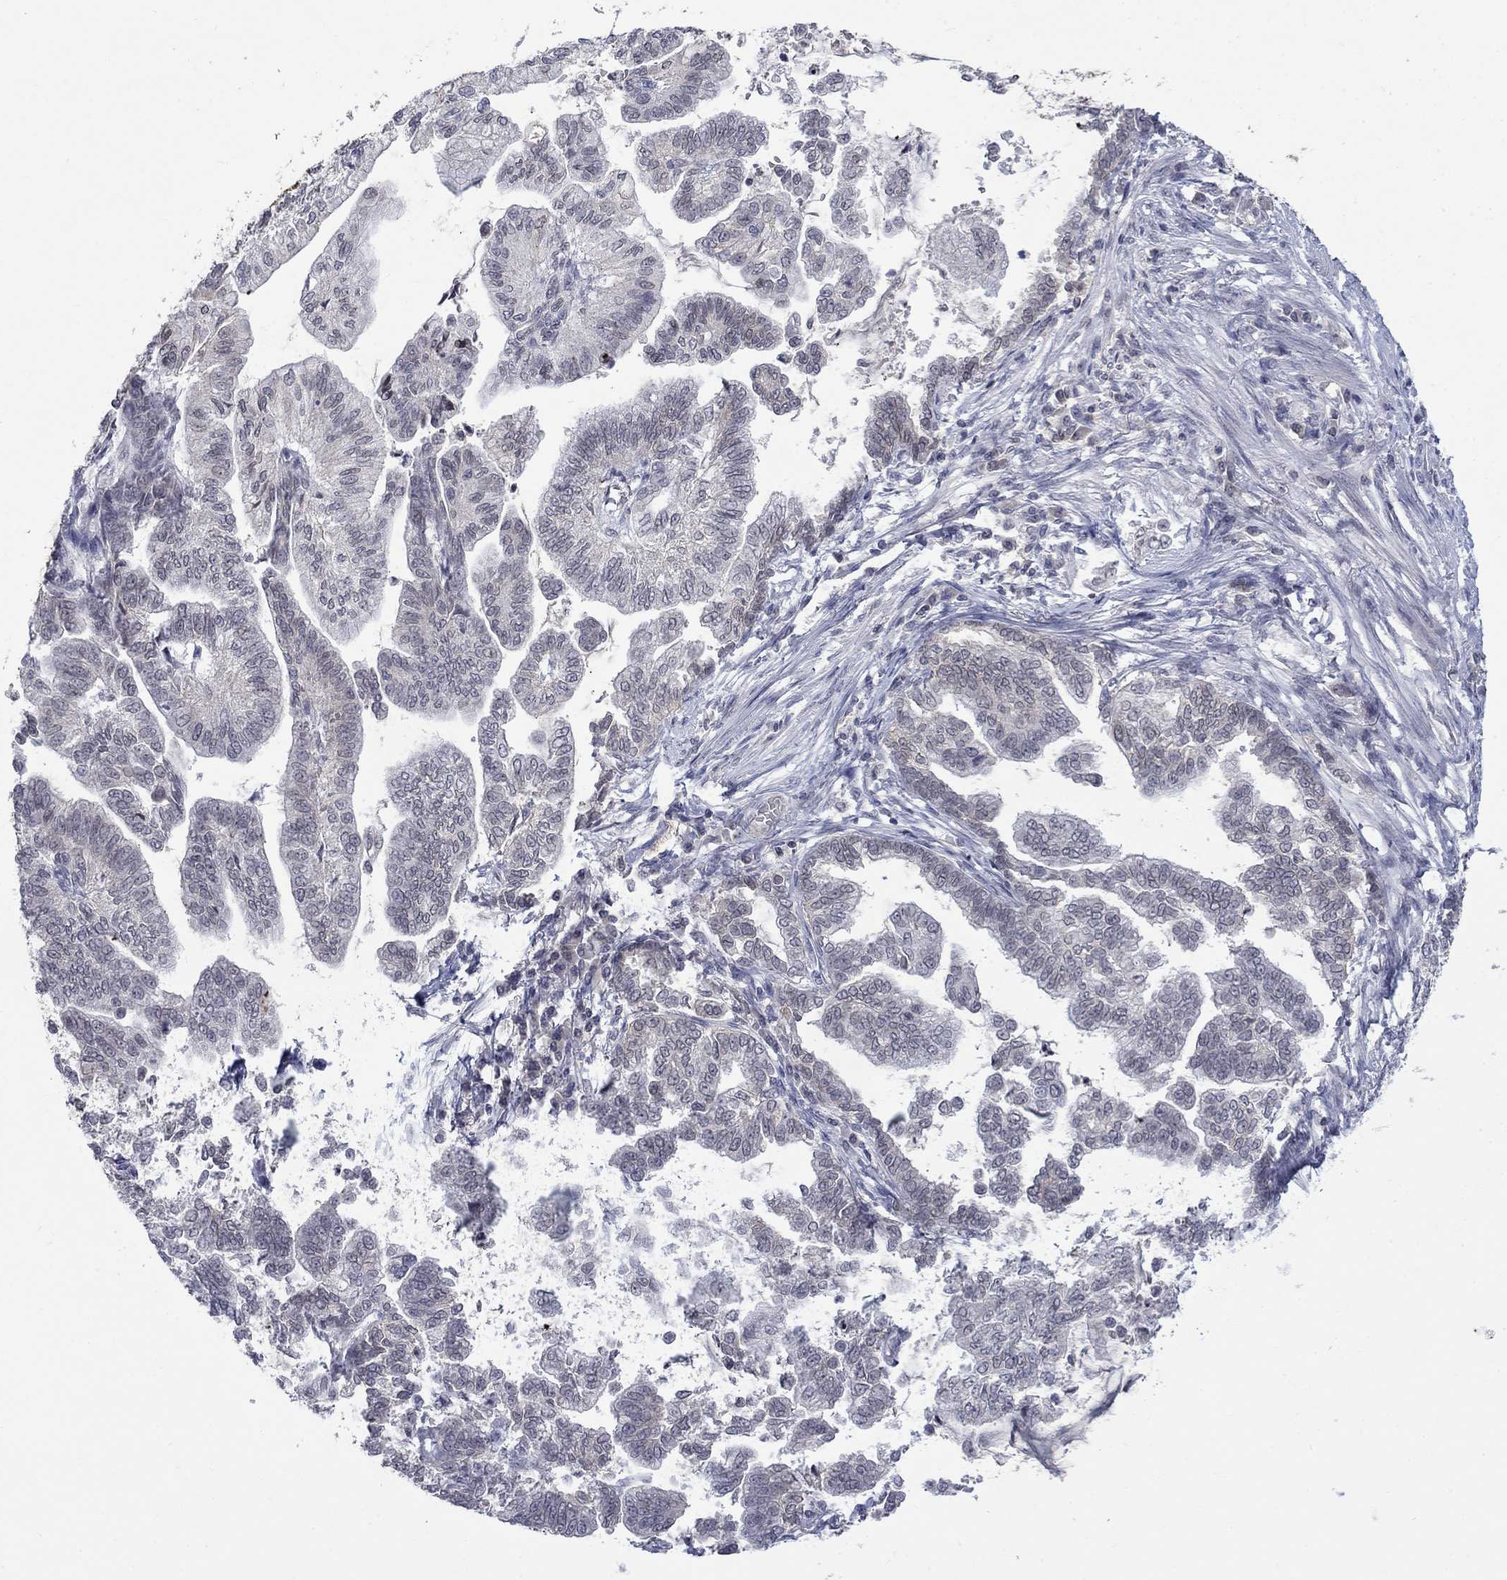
{"staining": {"intensity": "negative", "quantity": "none", "location": "none"}, "tissue": "stomach cancer", "cell_type": "Tumor cells", "image_type": "cancer", "snomed": [{"axis": "morphology", "description": "Adenocarcinoma, NOS"}, {"axis": "topography", "description": "Stomach"}], "caption": "DAB immunohistochemical staining of human stomach cancer reveals no significant positivity in tumor cells.", "gene": "NSMF", "patient": {"sex": "male", "age": 83}}